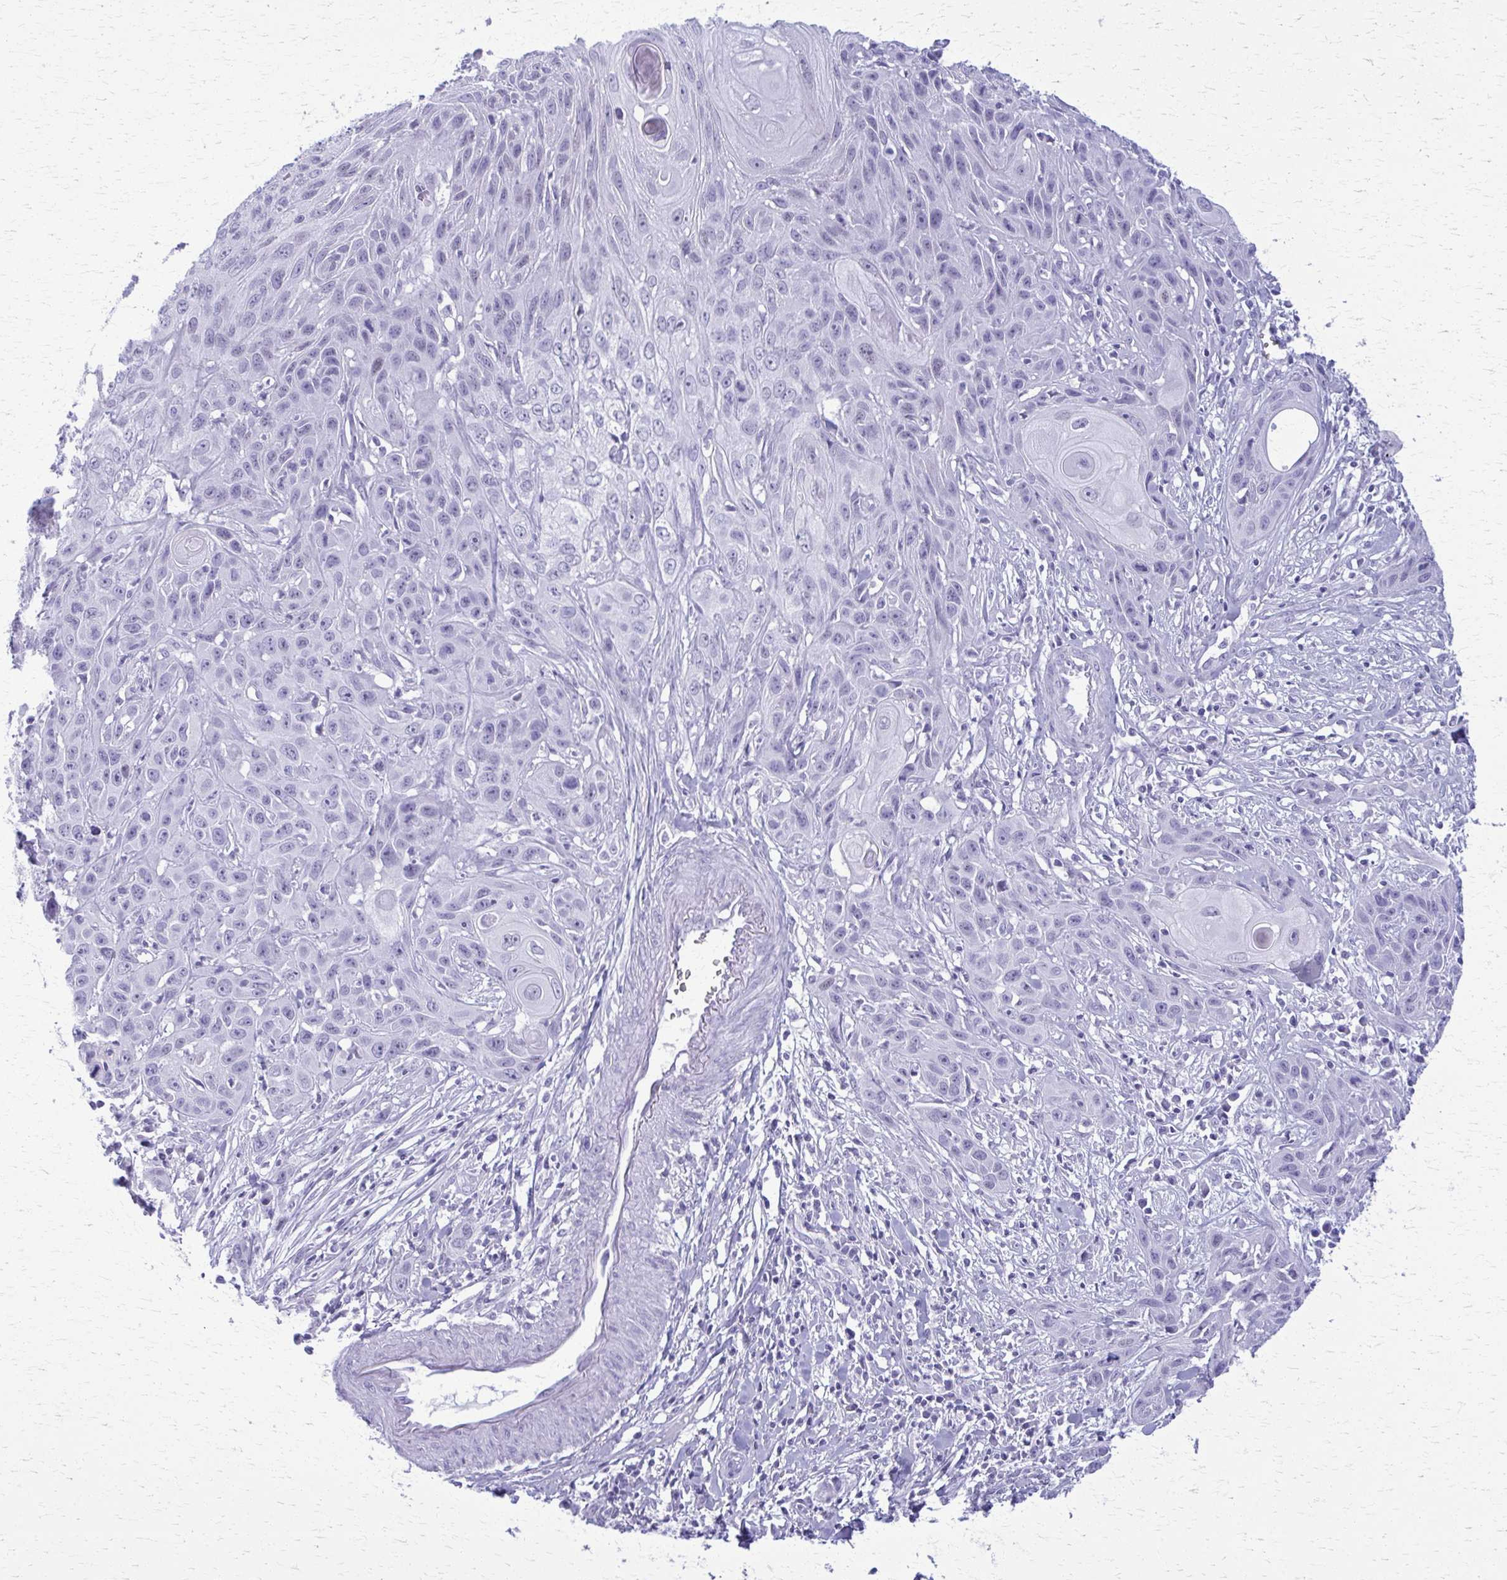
{"staining": {"intensity": "negative", "quantity": "none", "location": "none"}, "tissue": "skin cancer", "cell_type": "Tumor cells", "image_type": "cancer", "snomed": [{"axis": "morphology", "description": "Squamous cell carcinoma, NOS"}, {"axis": "topography", "description": "Skin"}, {"axis": "topography", "description": "Vulva"}], "caption": "An immunohistochemistry photomicrograph of skin cancer is shown. There is no staining in tumor cells of skin cancer.", "gene": "ACSM2B", "patient": {"sex": "female", "age": 83}}